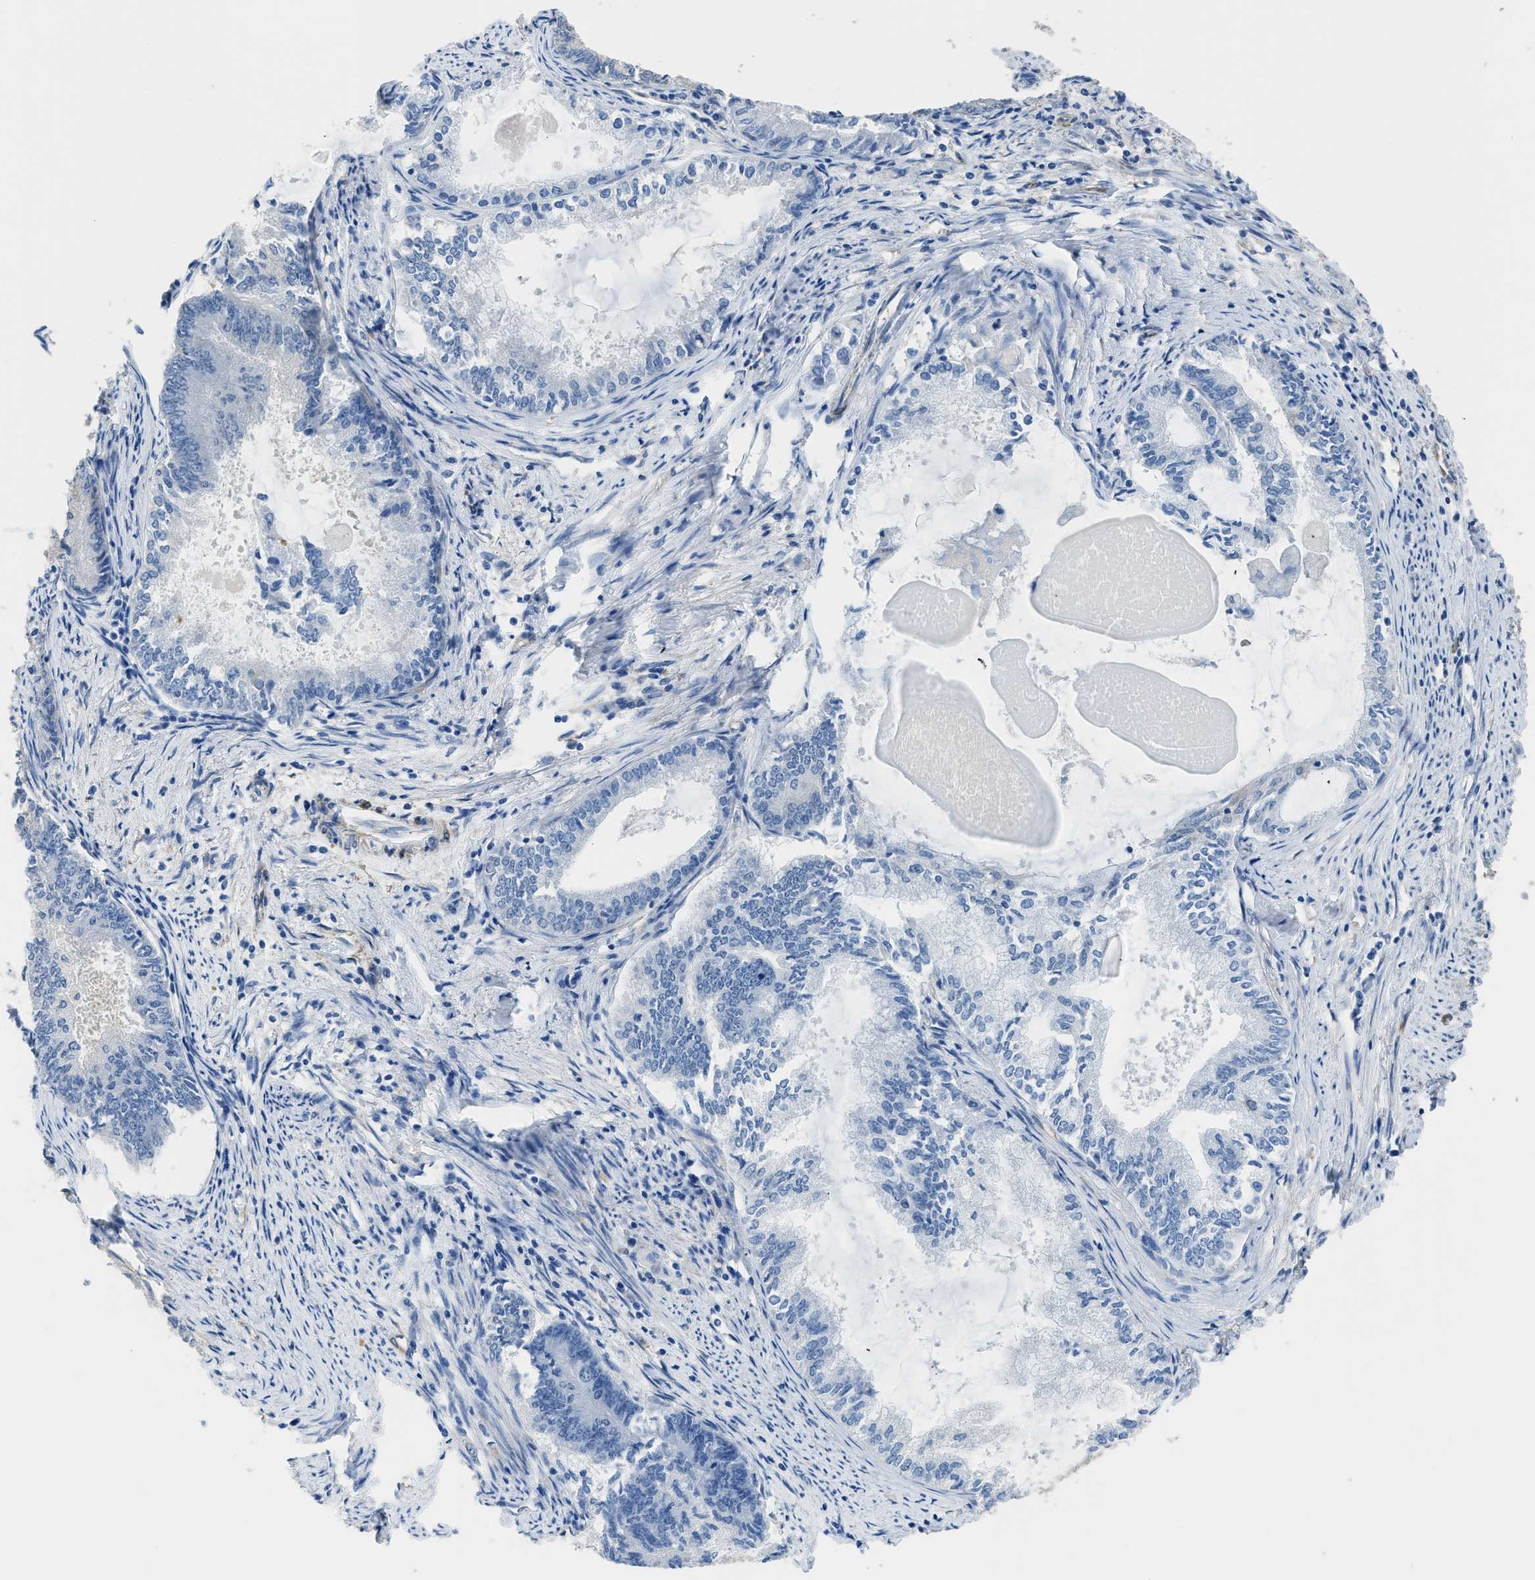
{"staining": {"intensity": "negative", "quantity": "none", "location": "none"}, "tissue": "endometrial cancer", "cell_type": "Tumor cells", "image_type": "cancer", "snomed": [{"axis": "morphology", "description": "Adenocarcinoma, NOS"}, {"axis": "topography", "description": "Endometrium"}], "caption": "This histopathology image is of endometrial adenocarcinoma stained with IHC to label a protein in brown with the nuclei are counter-stained blue. There is no staining in tumor cells.", "gene": "ZSWIM5", "patient": {"sex": "female", "age": 86}}